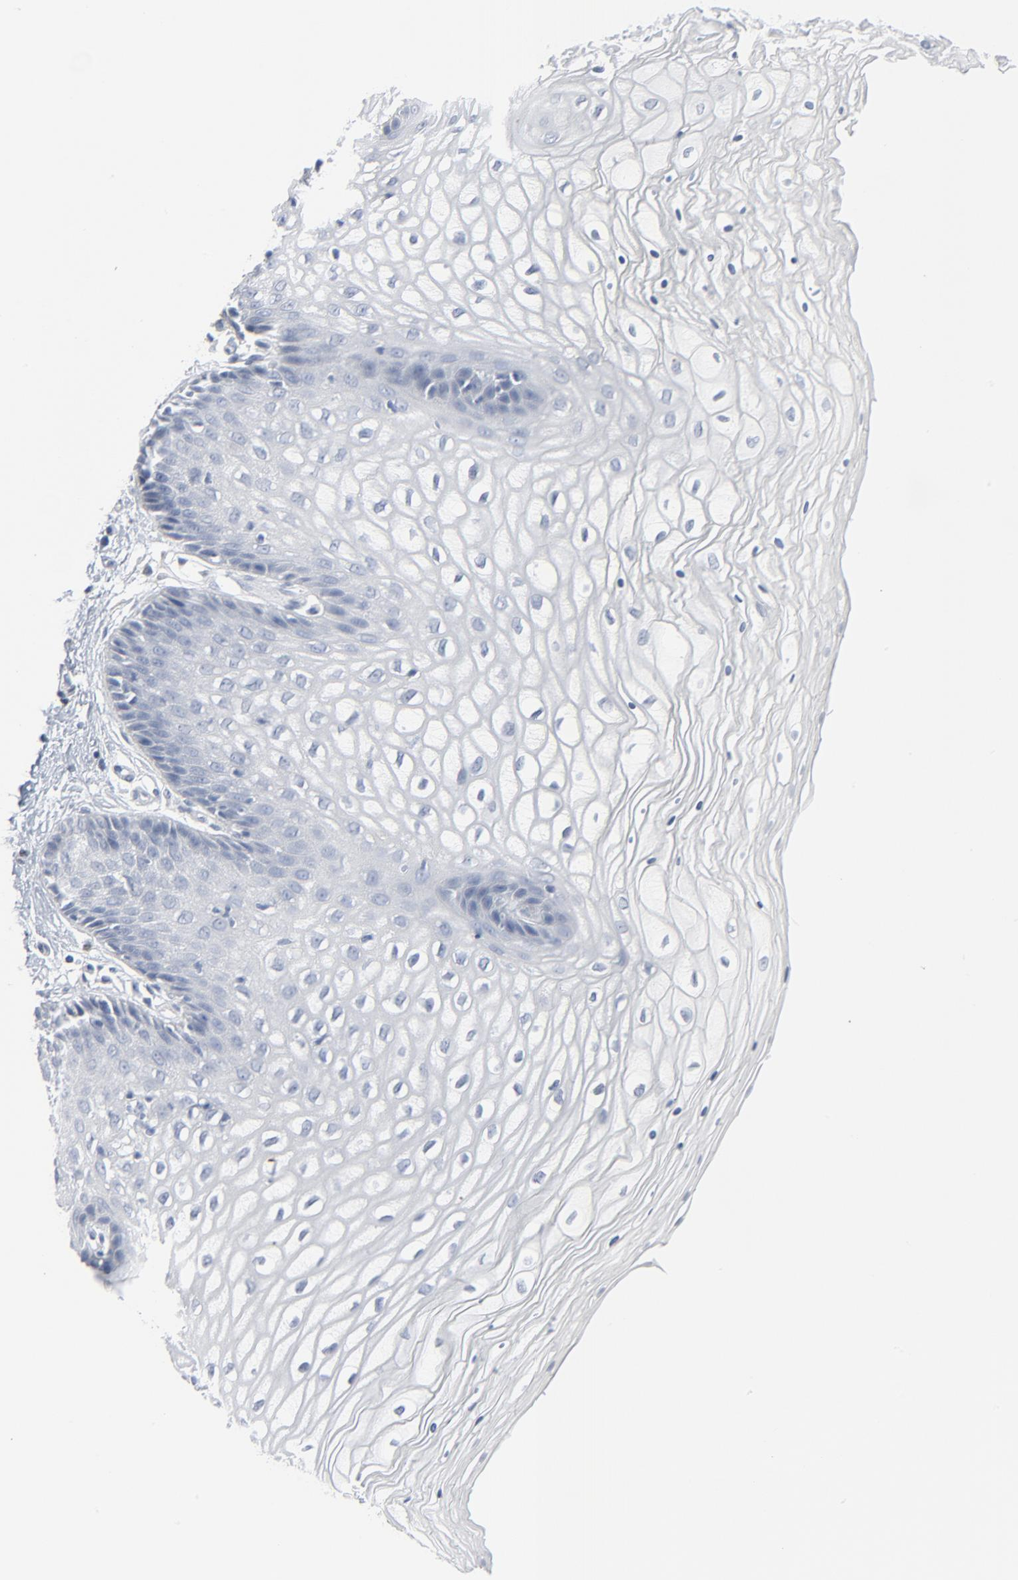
{"staining": {"intensity": "negative", "quantity": "none", "location": "none"}, "tissue": "vagina", "cell_type": "Squamous epithelial cells", "image_type": "normal", "snomed": [{"axis": "morphology", "description": "Normal tissue, NOS"}, {"axis": "topography", "description": "Vagina"}], "caption": "Protein analysis of unremarkable vagina displays no significant positivity in squamous epithelial cells. (DAB IHC visualized using brightfield microscopy, high magnification).", "gene": "MITF", "patient": {"sex": "female", "age": 34}}